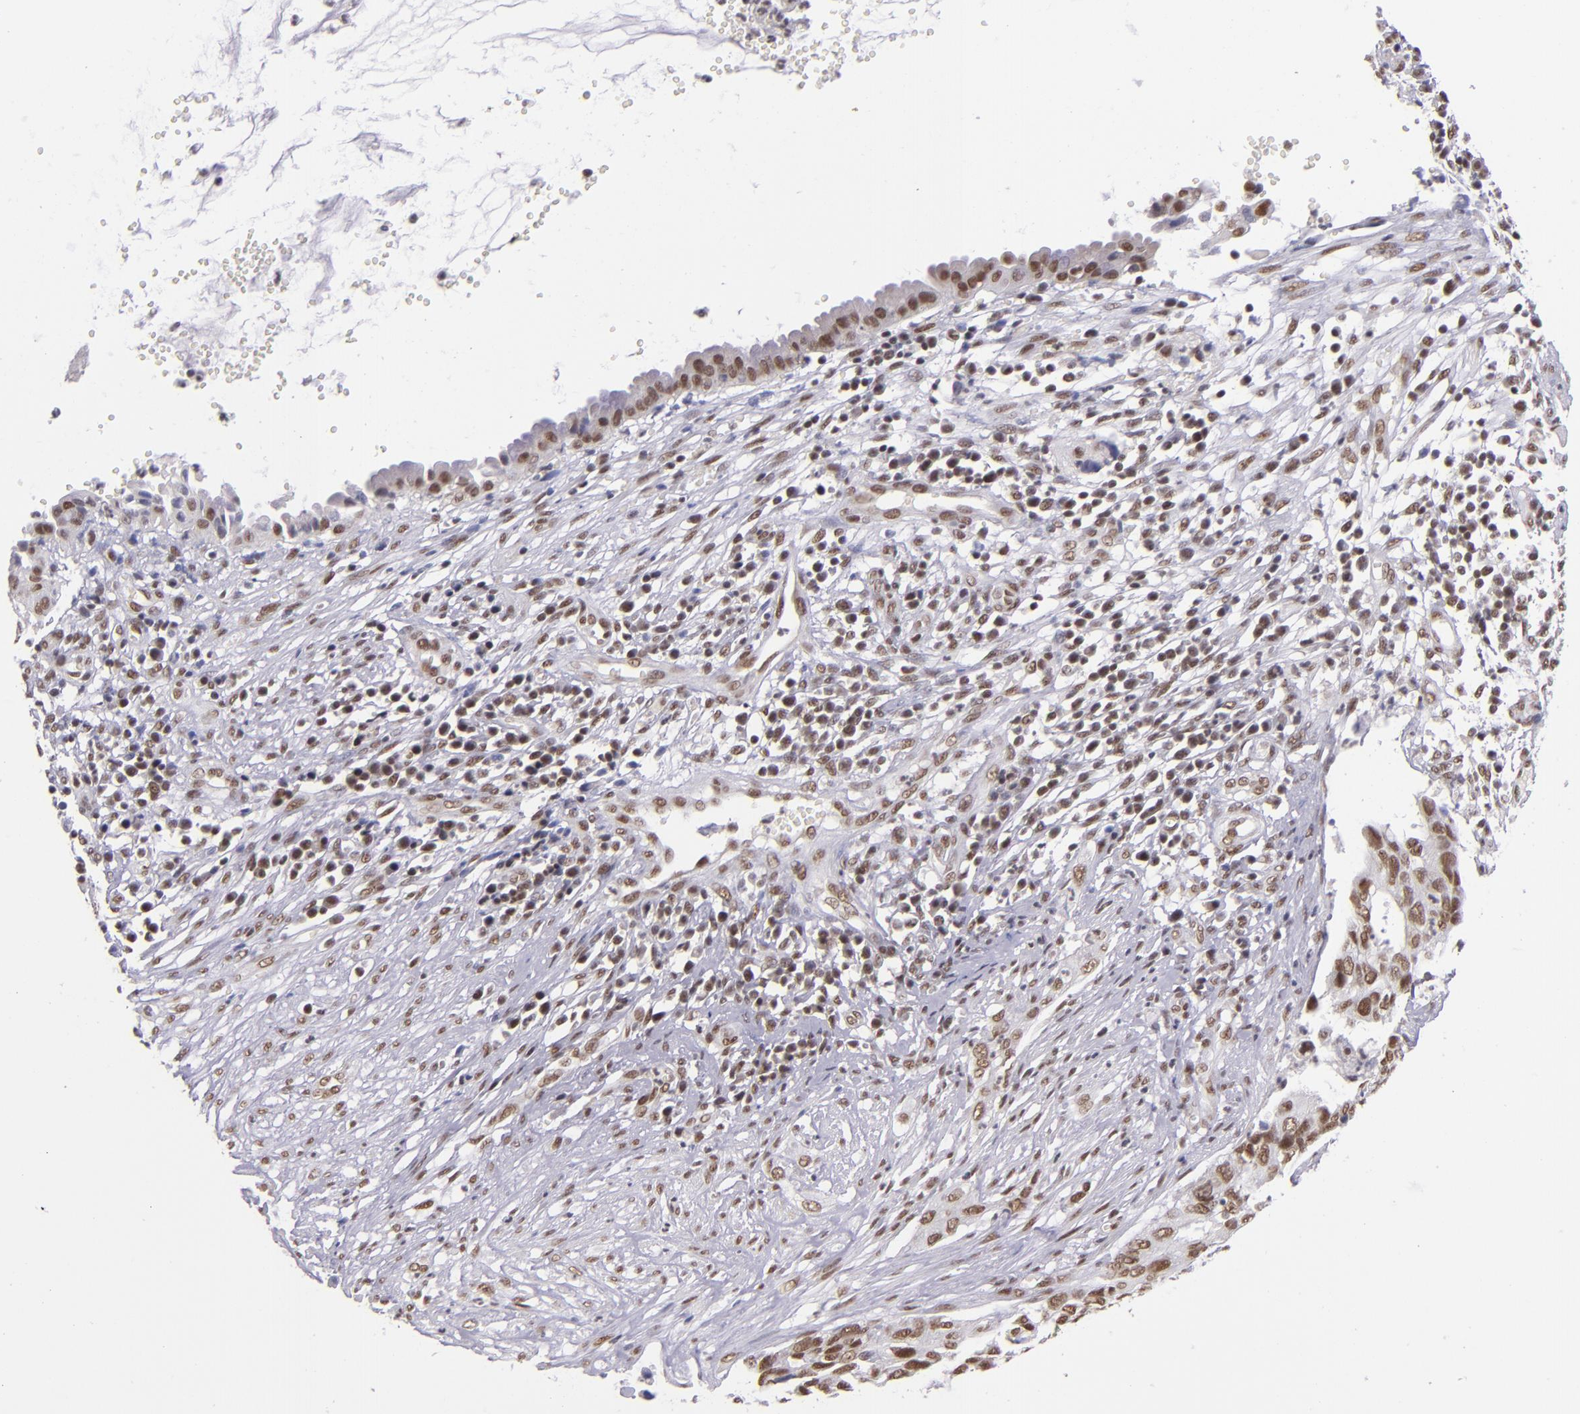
{"staining": {"intensity": "moderate", "quantity": ">75%", "location": "nuclear"}, "tissue": "cervical cancer", "cell_type": "Tumor cells", "image_type": "cancer", "snomed": [{"axis": "morphology", "description": "Normal tissue, NOS"}, {"axis": "morphology", "description": "Squamous cell carcinoma, NOS"}, {"axis": "topography", "description": "Cervix"}], "caption": "Immunohistochemistry (IHC) micrograph of human cervical squamous cell carcinoma stained for a protein (brown), which shows medium levels of moderate nuclear staining in approximately >75% of tumor cells.", "gene": "ZNF148", "patient": {"sex": "female", "age": 45}}